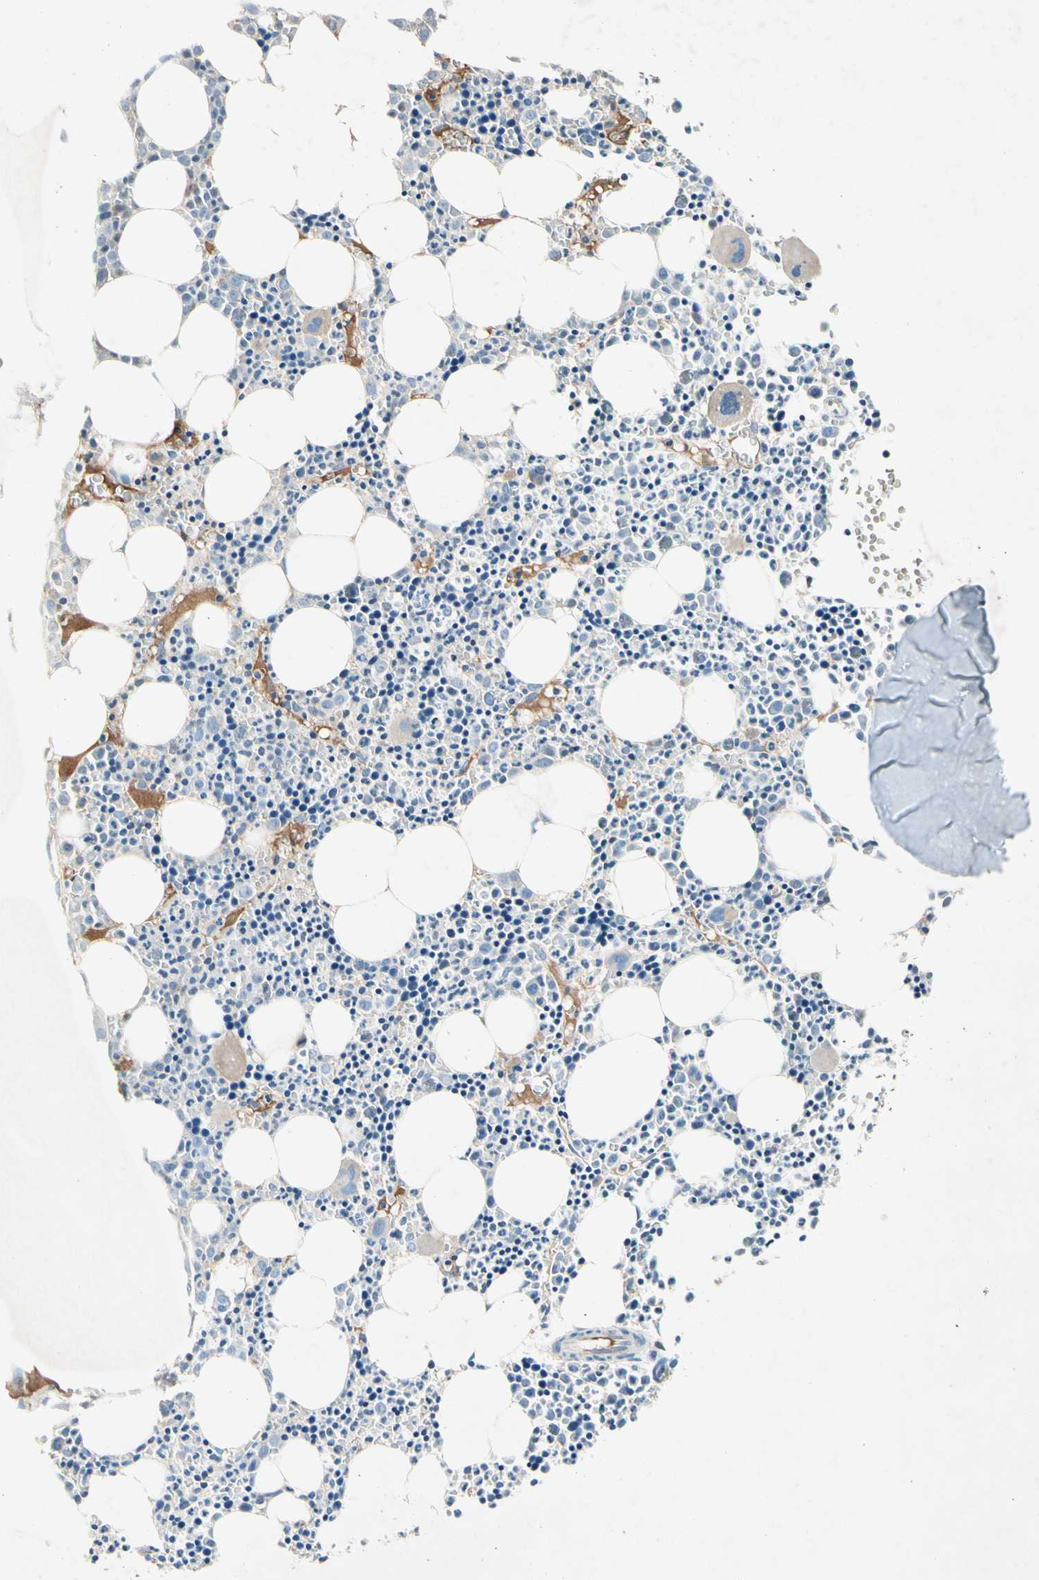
{"staining": {"intensity": "strong", "quantity": "<25%", "location": "nuclear"}, "tissue": "bone marrow", "cell_type": "Hematopoietic cells", "image_type": "normal", "snomed": [{"axis": "morphology", "description": "Normal tissue, NOS"}, {"axis": "morphology", "description": "Inflammation, NOS"}, {"axis": "topography", "description": "Bone marrow"}], "caption": "Immunohistochemical staining of normal human bone marrow demonstrates strong nuclear protein expression in approximately <25% of hematopoietic cells.", "gene": "NDFIP2", "patient": {"sex": "female", "age": 17}}